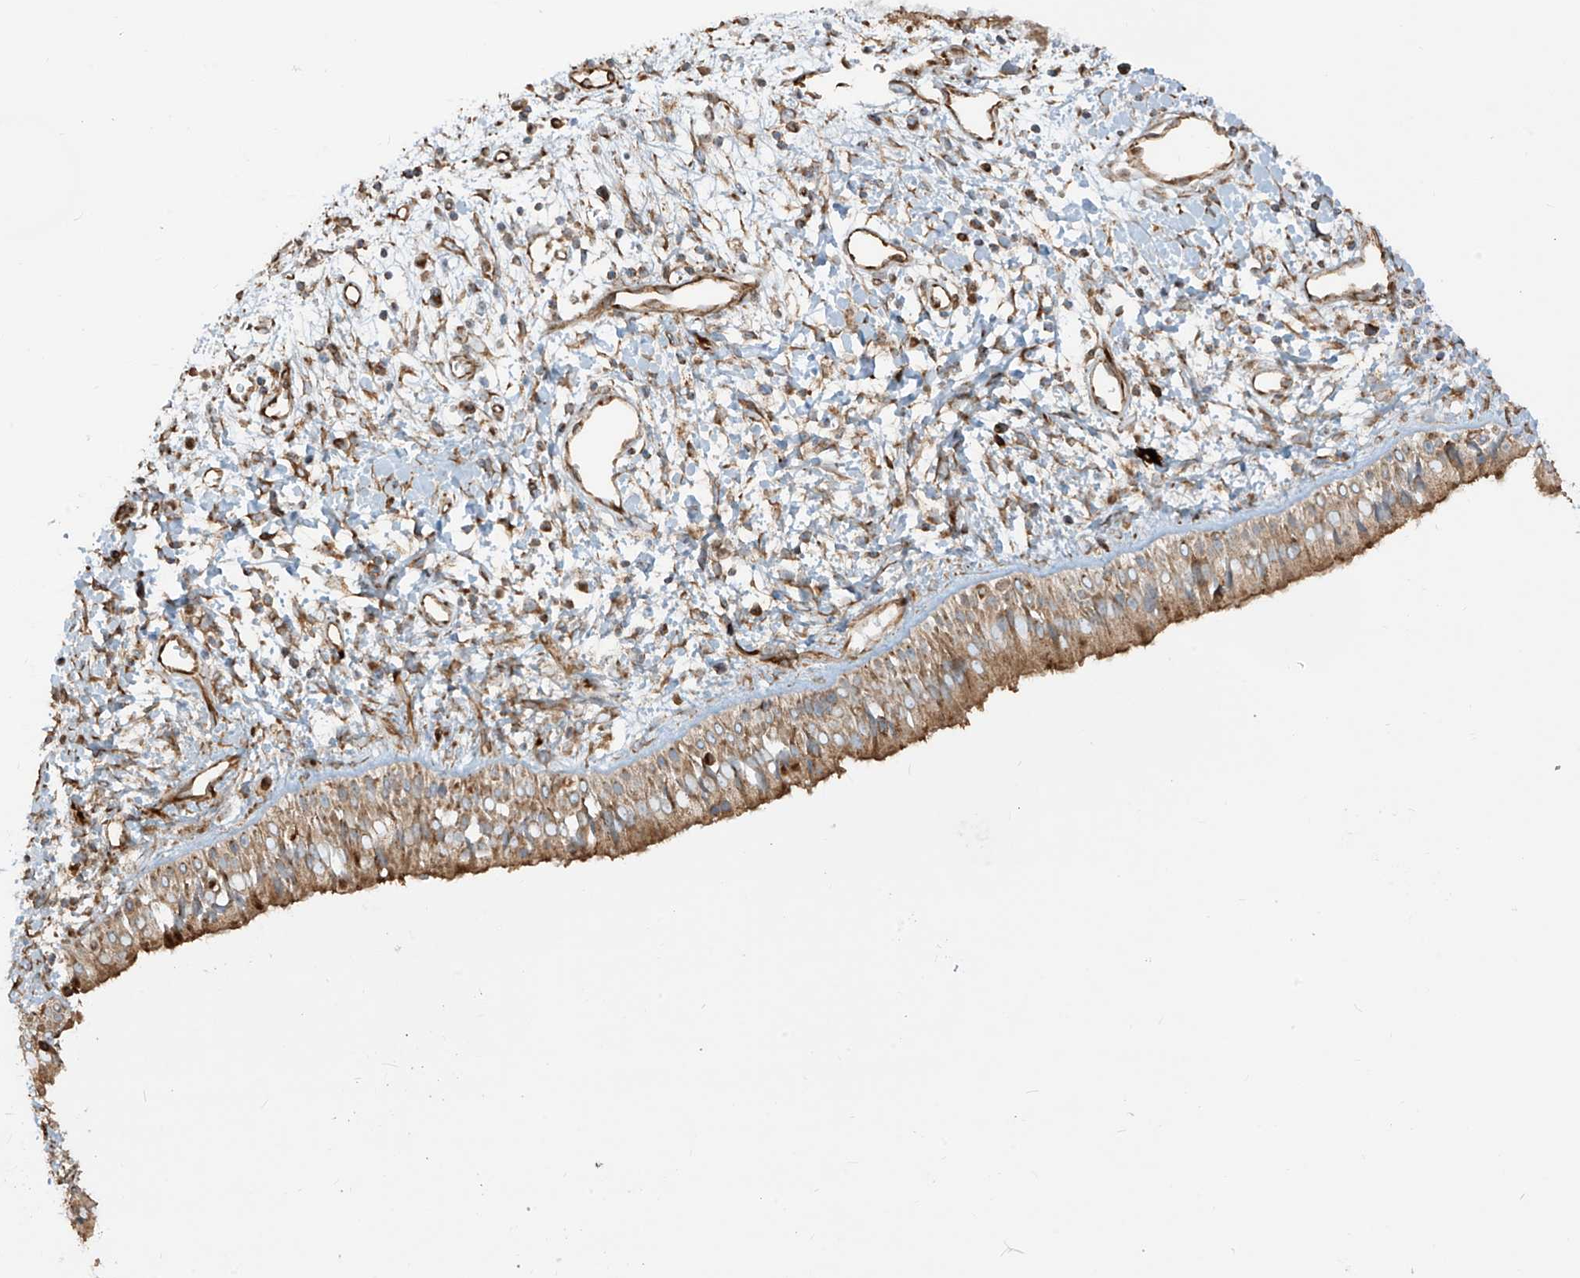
{"staining": {"intensity": "strong", "quantity": "25%-75%", "location": "cytoplasmic/membranous"}, "tissue": "nasopharynx", "cell_type": "Respiratory epithelial cells", "image_type": "normal", "snomed": [{"axis": "morphology", "description": "Normal tissue, NOS"}, {"axis": "topography", "description": "Nasopharynx"}], "caption": "Immunohistochemistry staining of normal nasopharynx, which displays high levels of strong cytoplasmic/membranous staining in about 25%-75% of respiratory epithelial cells indicating strong cytoplasmic/membranous protein staining. The staining was performed using DAB (brown) for protein detection and nuclei were counterstained in hematoxylin (blue).", "gene": "EIF5B", "patient": {"sex": "male", "age": 22}}